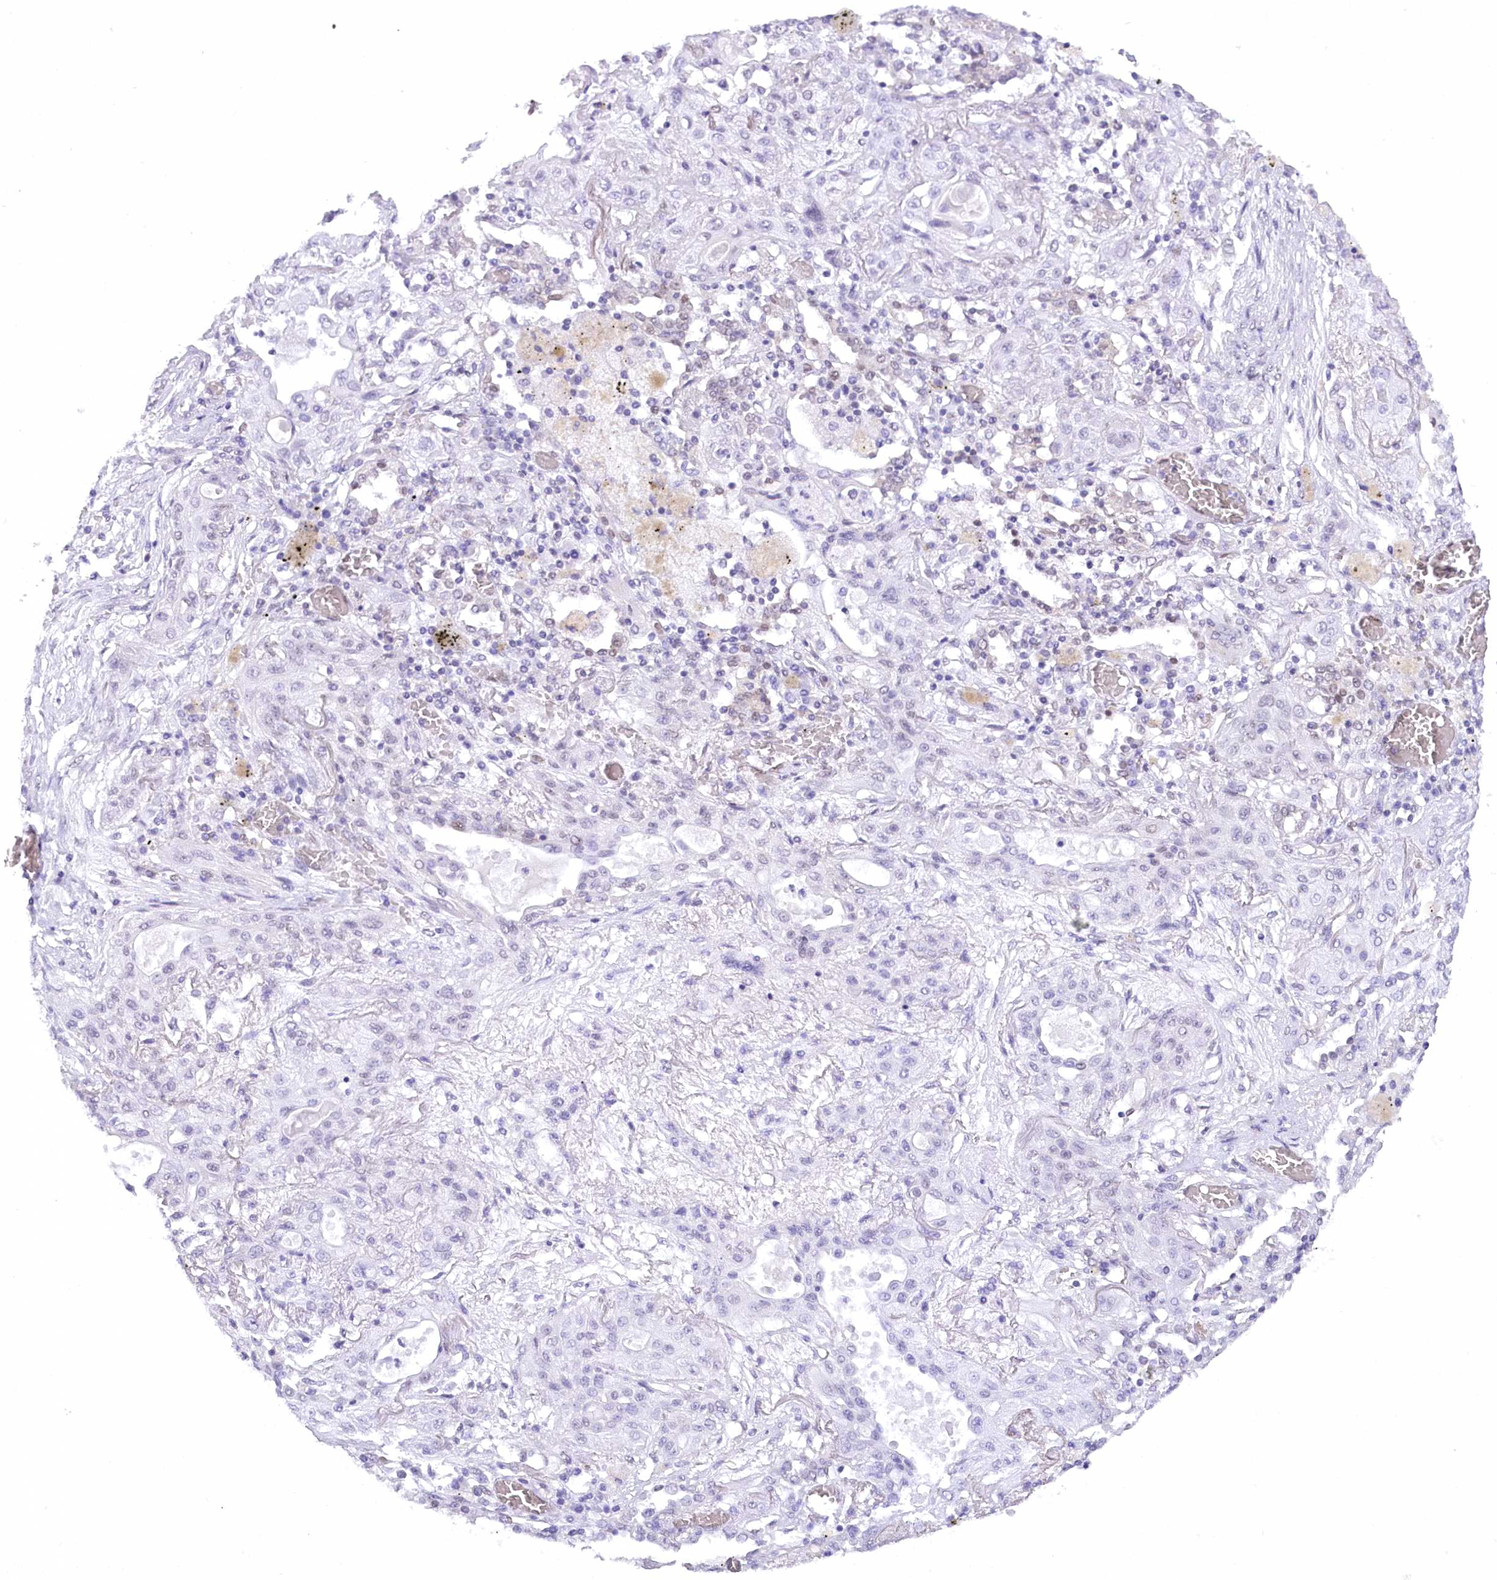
{"staining": {"intensity": "negative", "quantity": "none", "location": "none"}, "tissue": "lung cancer", "cell_type": "Tumor cells", "image_type": "cancer", "snomed": [{"axis": "morphology", "description": "Squamous cell carcinoma, NOS"}, {"axis": "topography", "description": "Lung"}], "caption": "Immunohistochemical staining of squamous cell carcinoma (lung) reveals no significant staining in tumor cells.", "gene": "HNRNPA0", "patient": {"sex": "female", "age": 47}}